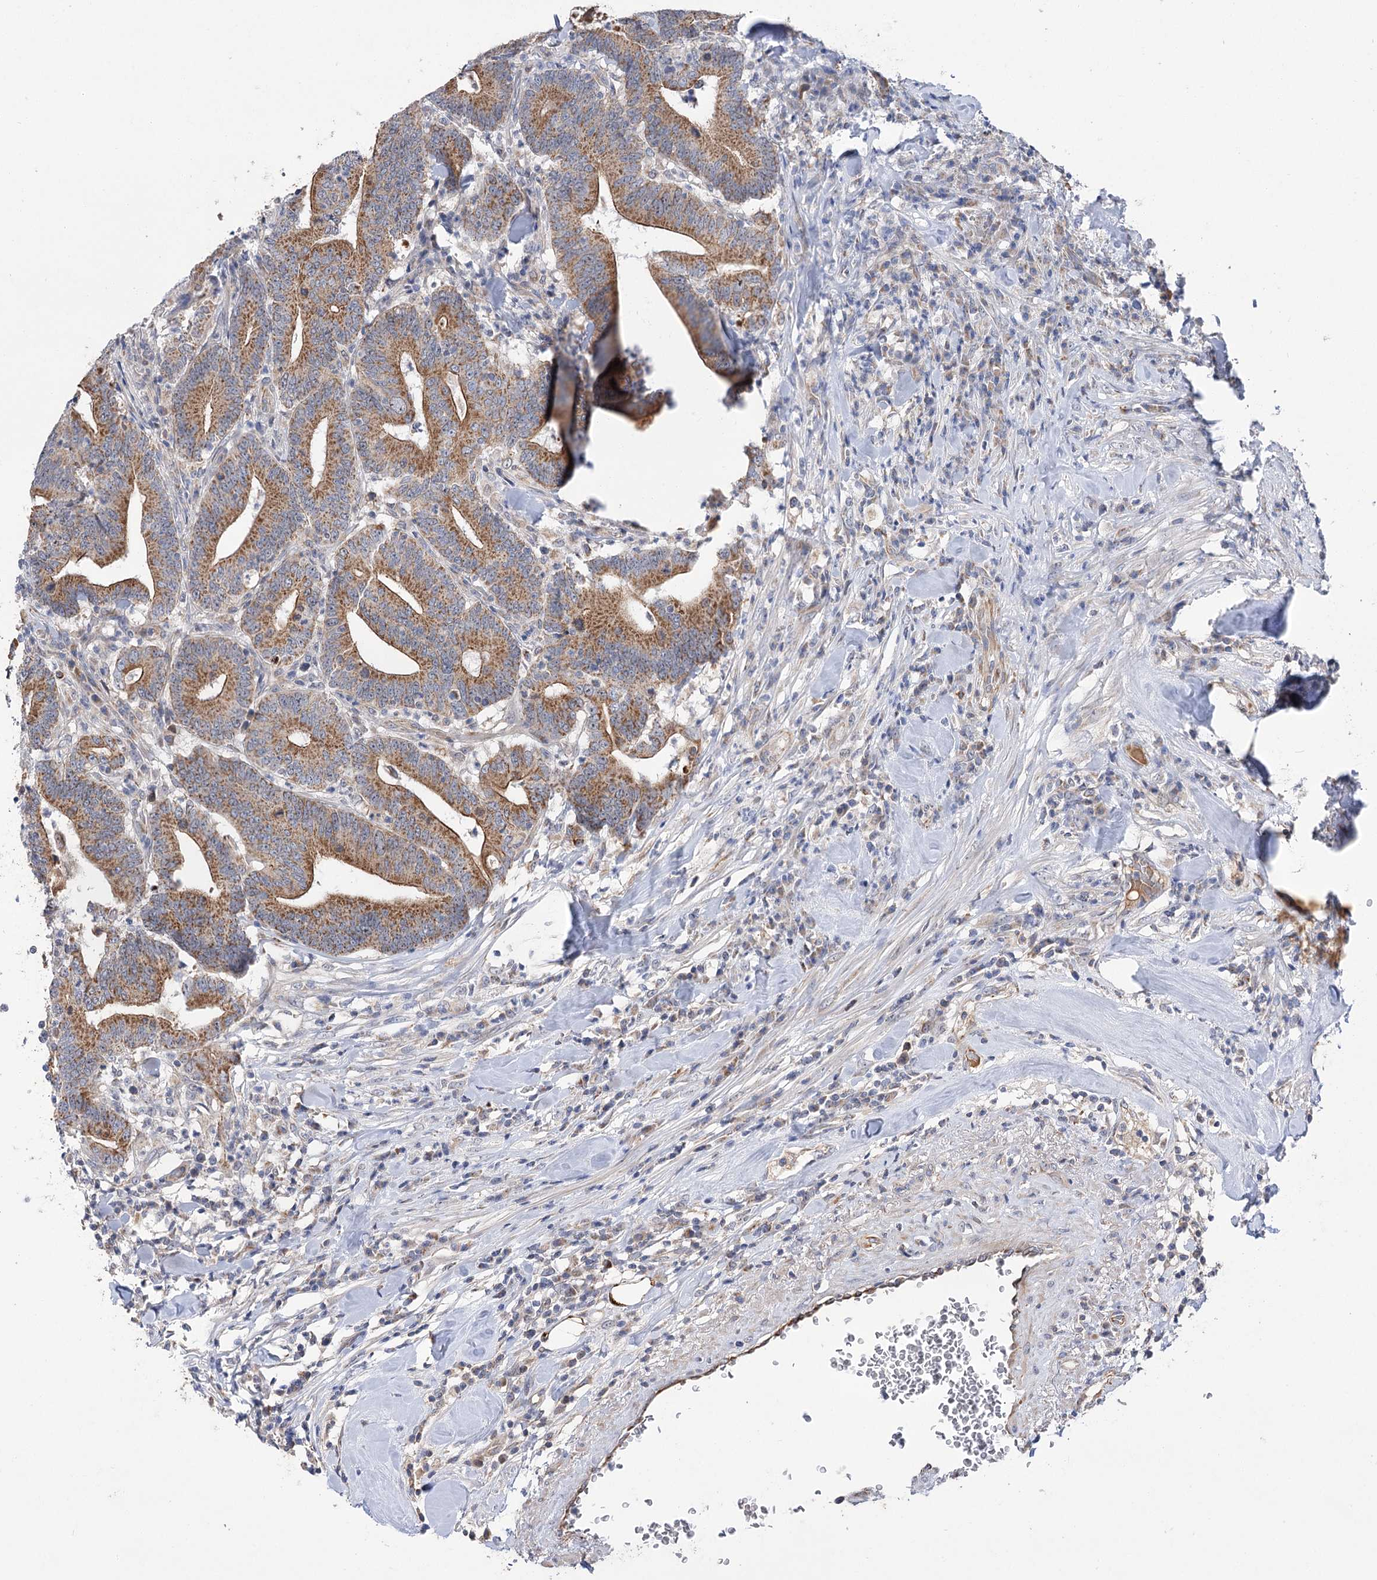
{"staining": {"intensity": "moderate", "quantity": ">75%", "location": "cytoplasmic/membranous"}, "tissue": "colorectal cancer", "cell_type": "Tumor cells", "image_type": "cancer", "snomed": [{"axis": "morphology", "description": "Adenocarcinoma, NOS"}, {"axis": "topography", "description": "Colon"}], "caption": "Immunohistochemical staining of colorectal adenocarcinoma exhibits medium levels of moderate cytoplasmic/membranous staining in approximately >75% of tumor cells. The staining was performed using DAB to visualize the protein expression in brown, while the nuclei were stained in blue with hematoxylin (Magnification: 20x).", "gene": "ECHDC3", "patient": {"sex": "female", "age": 66}}